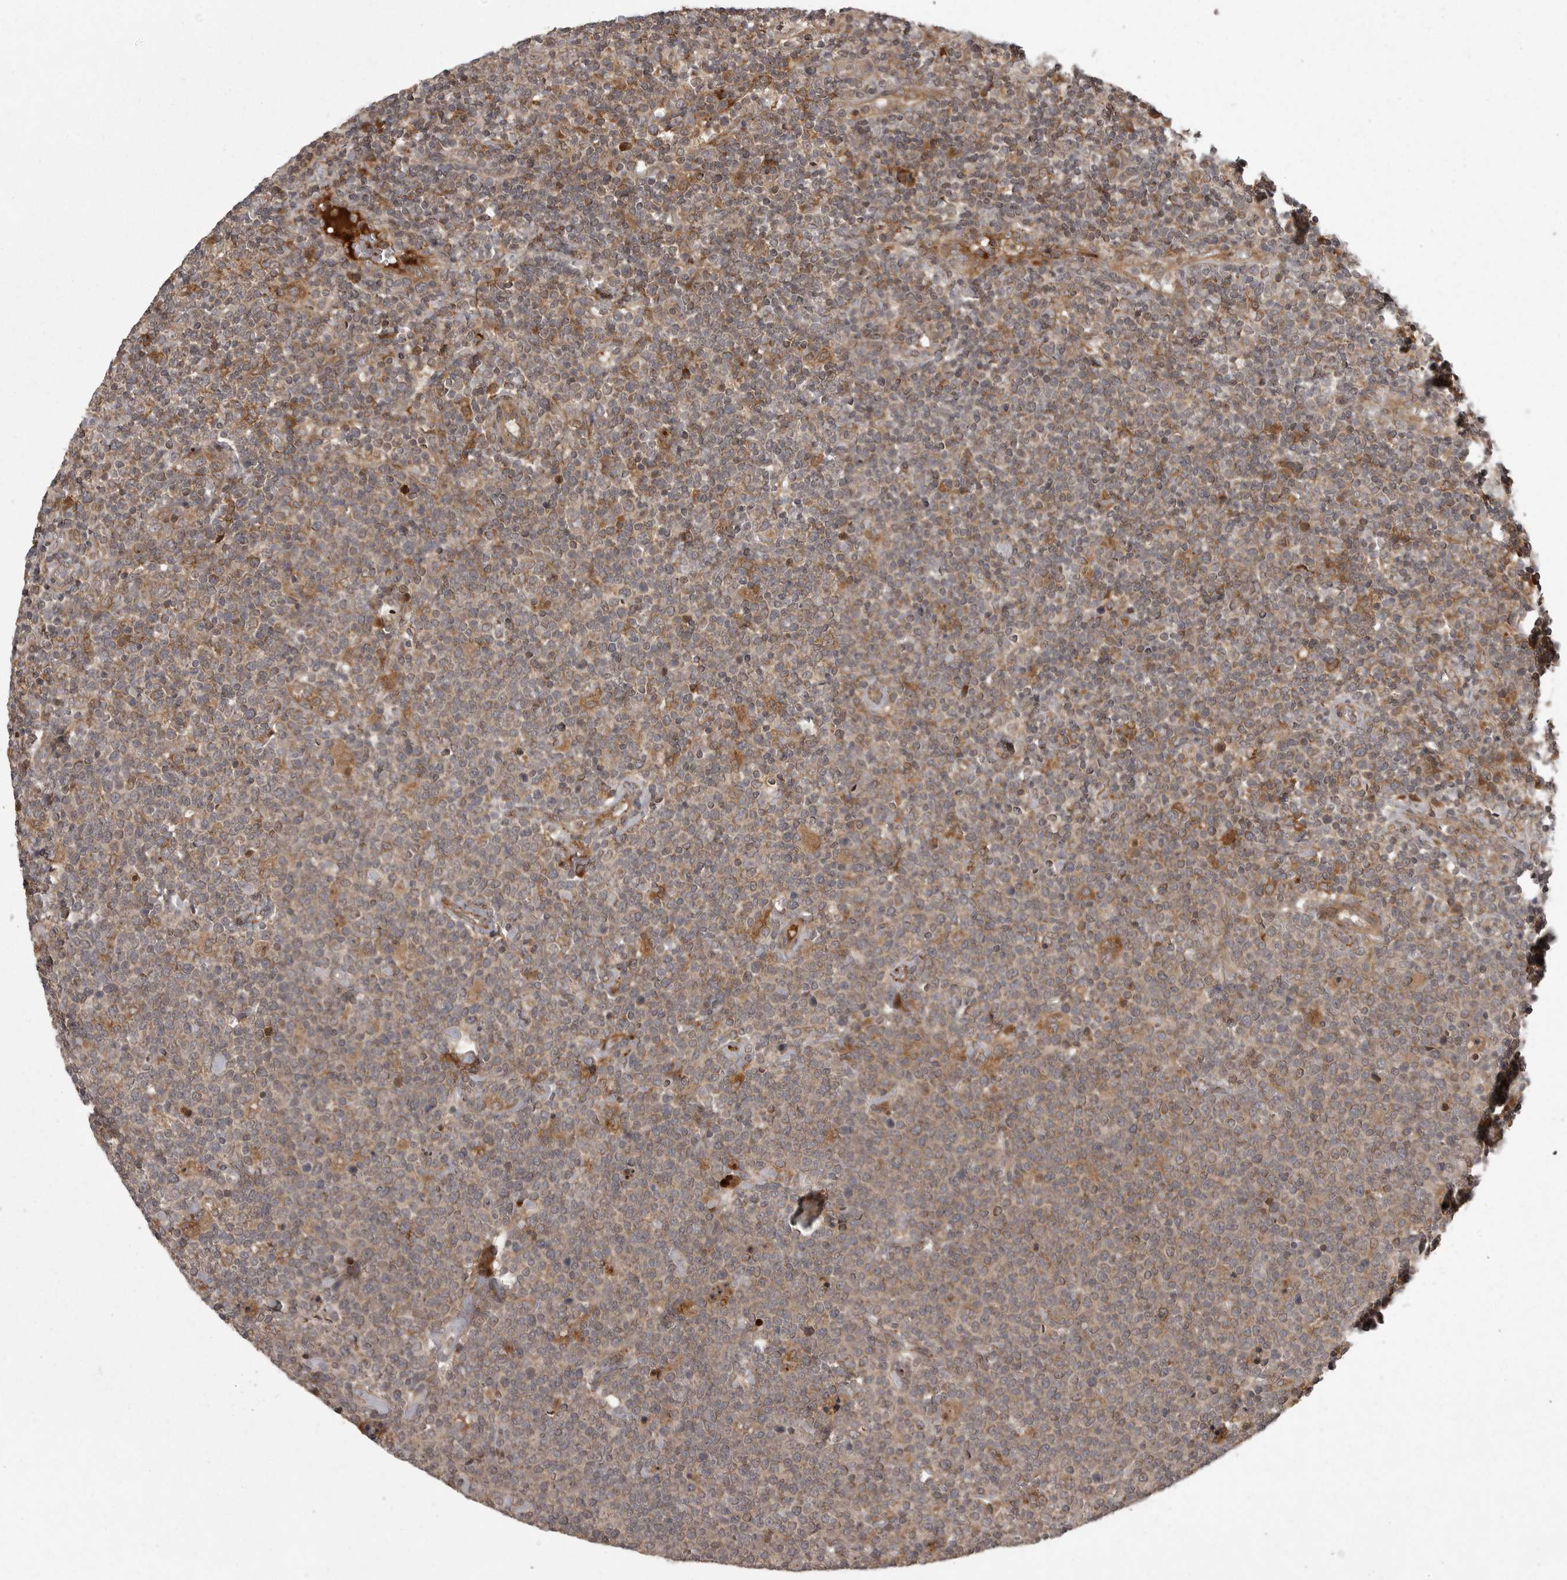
{"staining": {"intensity": "moderate", "quantity": "<25%", "location": "cytoplasmic/membranous"}, "tissue": "lymphoma", "cell_type": "Tumor cells", "image_type": "cancer", "snomed": [{"axis": "morphology", "description": "Malignant lymphoma, non-Hodgkin's type, High grade"}, {"axis": "topography", "description": "Lymph node"}], "caption": "The histopathology image shows a brown stain indicating the presence of a protein in the cytoplasmic/membranous of tumor cells in high-grade malignant lymphoma, non-Hodgkin's type. (IHC, brightfield microscopy, high magnification).", "gene": "GPR31", "patient": {"sex": "male", "age": 61}}